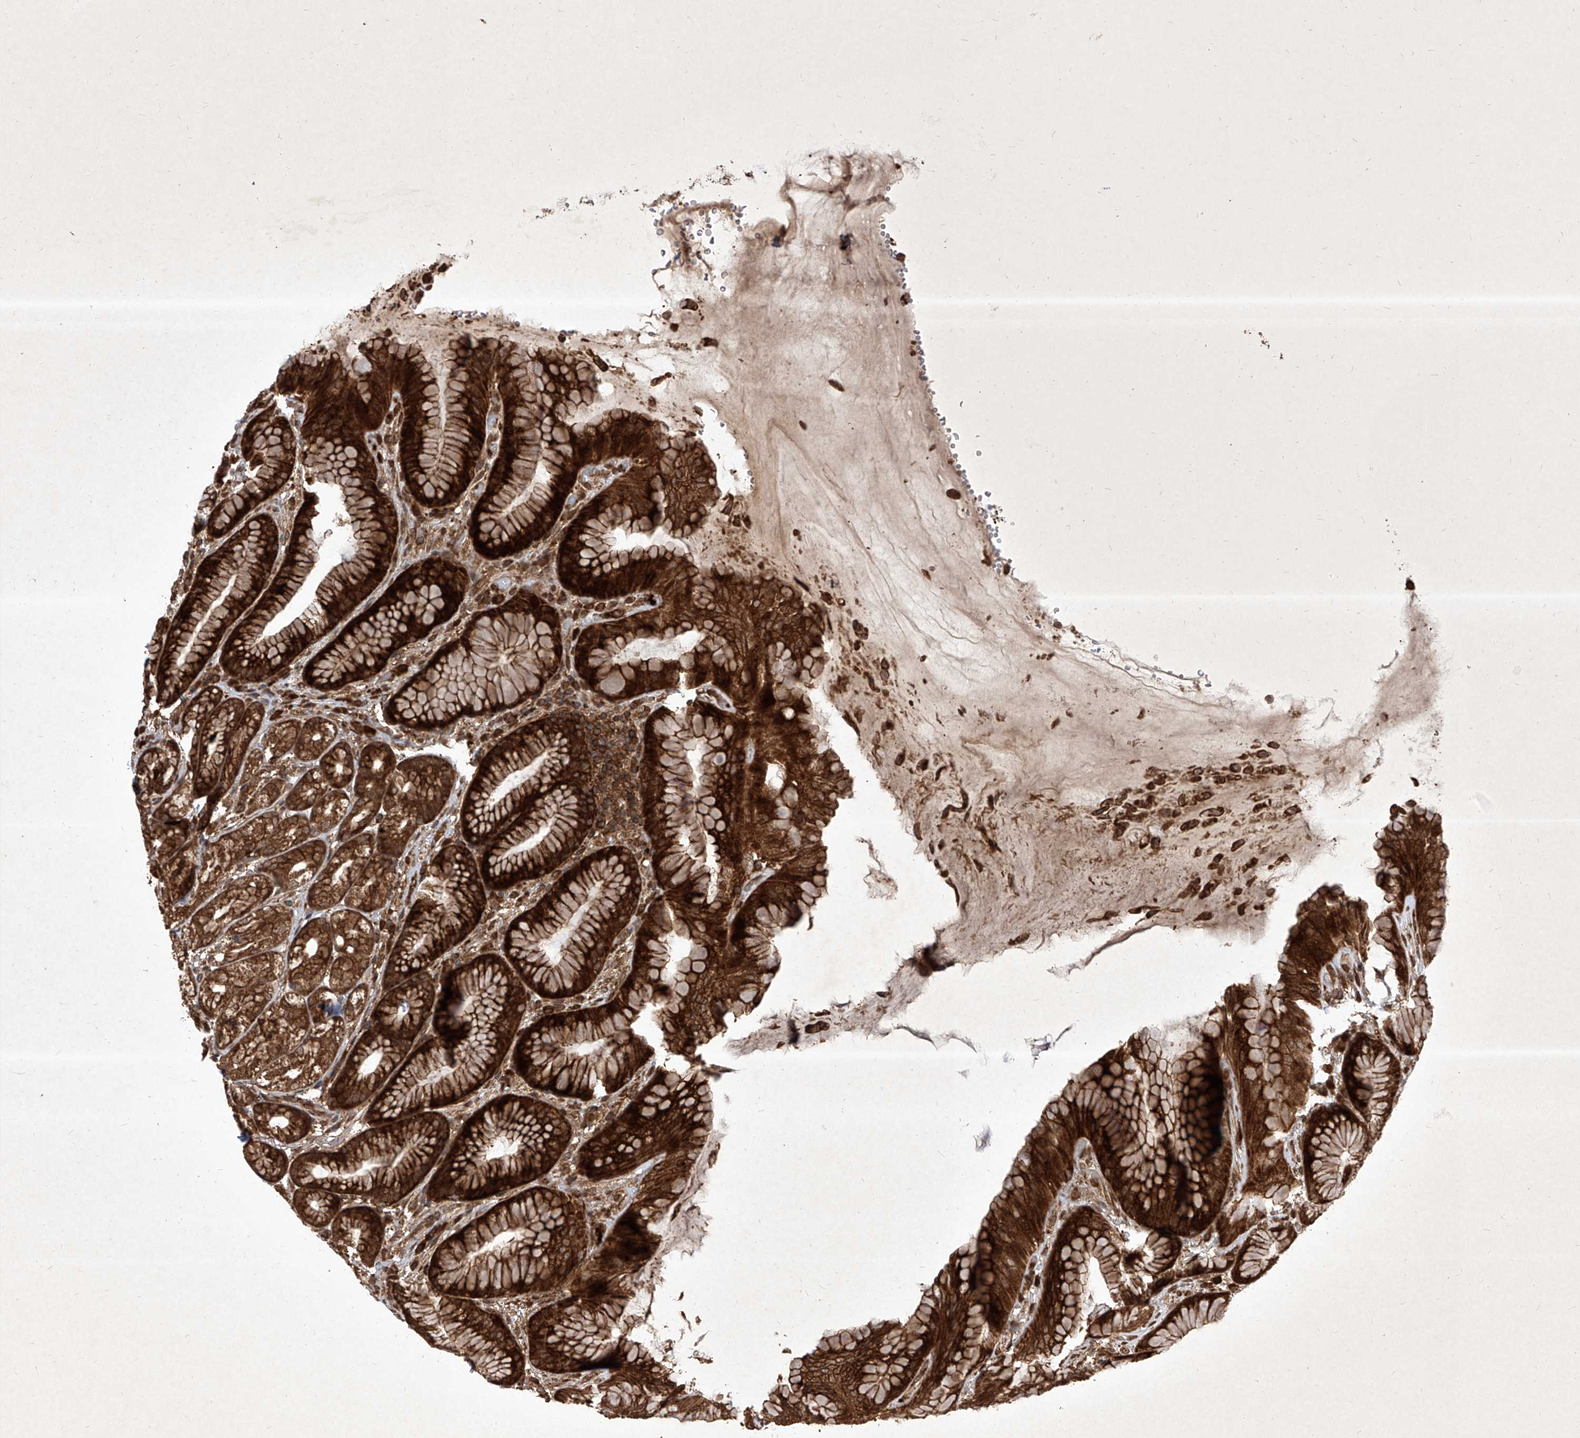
{"staining": {"intensity": "strong", "quantity": ">75%", "location": "cytoplasmic/membranous"}, "tissue": "stomach", "cell_type": "Glandular cells", "image_type": "normal", "snomed": [{"axis": "morphology", "description": "Normal tissue, NOS"}, {"axis": "topography", "description": "Stomach"}], "caption": "Protein staining exhibits strong cytoplasmic/membranous positivity in about >75% of glandular cells in benign stomach.", "gene": "MAGED2", "patient": {"sex": "male", "age": 57}}